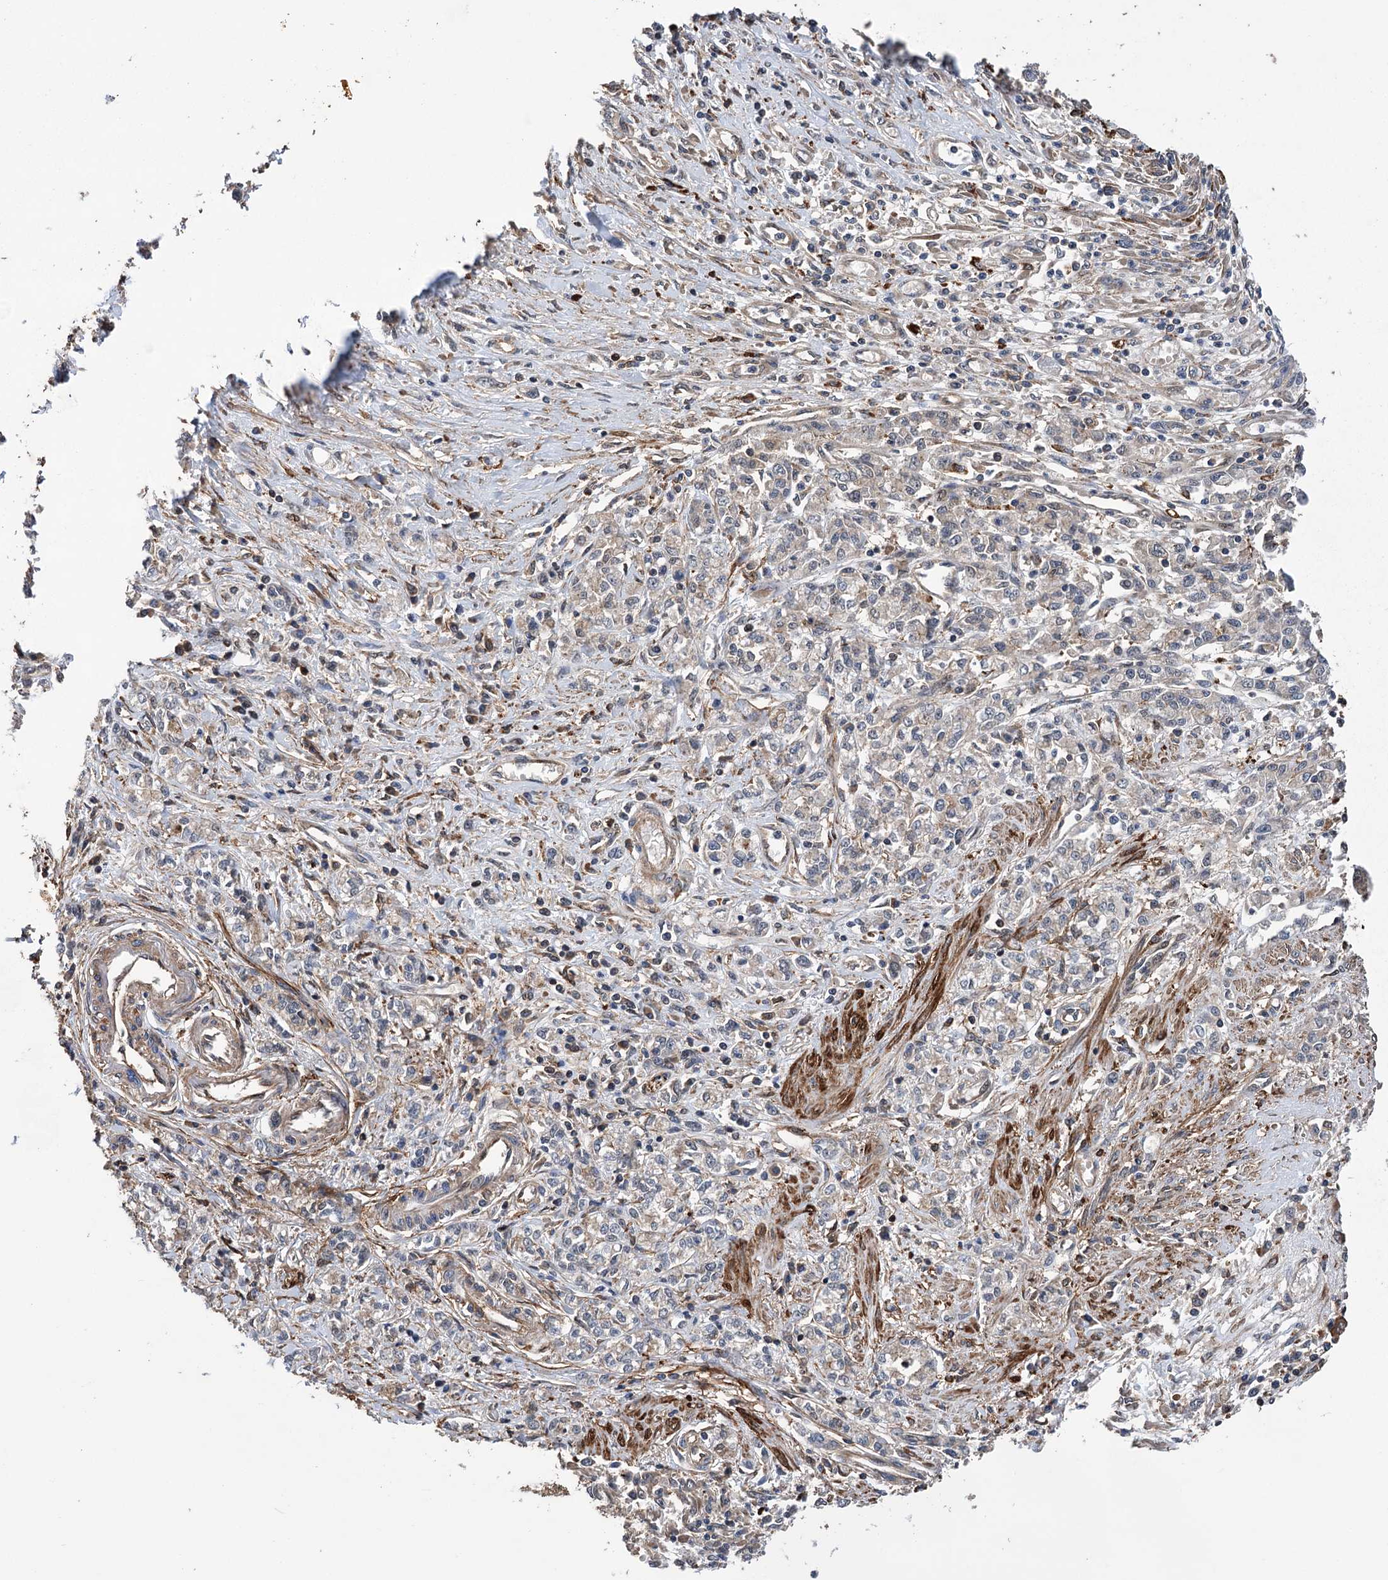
{"staining": {"intensity": "negative", "quantity": "none", "location": "none"}, "tissue": "stomach cancer", "cell_type": "Tumor cells", "image_type": "cancer", "snomed": [{"axis": "morphology", "description": "Adenocarcinoma, NOS"}, {"axis": "topography", "description": "Stomach"}], "caption": "A histopathology image of human adenocarcinoma (stomach) is negative for staining in tumor cells.", "gene": "DPP3", "patient": {"sex": "female", "age": 76}}